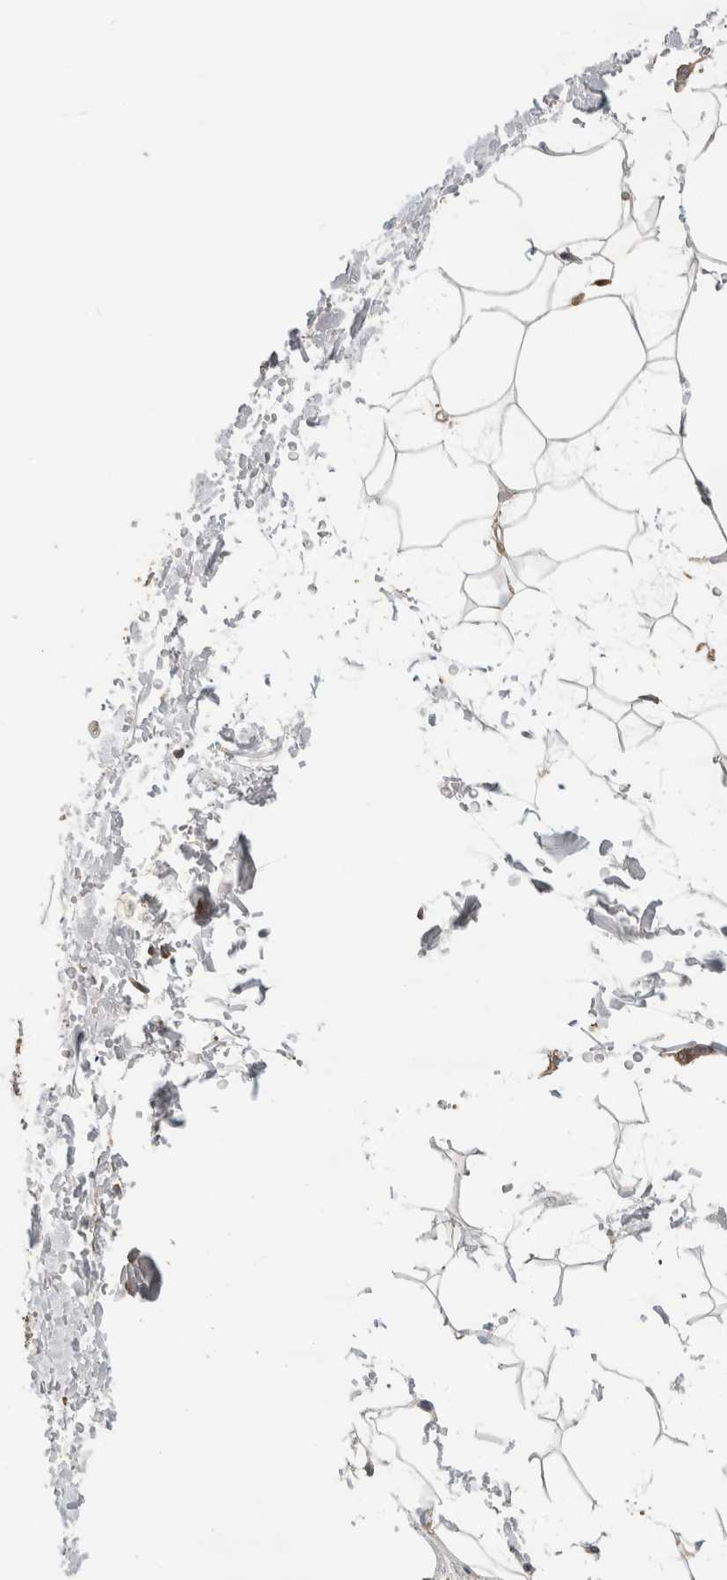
{"staining": {"intensity": "weak", "quantity": ">75%", "location": "cytoplasmic/membranous"}, "tissue": "adipose tissue", "cell_type": "Adipocytes", "image_type": "normal", "snomed": [{"axis": "morphology", "description": "Normal tissue, NOS"}, {"axis": "topography", "description": "Soft tissue"}], "caption": "Protein staining of normal adipose tissue displays weak cytoplasmic/membranous staining in about >75% of adipocytes. The staining is performed using DAB (3,3'-diaminobenzidine) brown chromogen to label protein expression. The nuclei are counter-stained blue using hematoxylin.", "gene": "EIF4G3", "patient": {"sex": "male", "age": 72}}